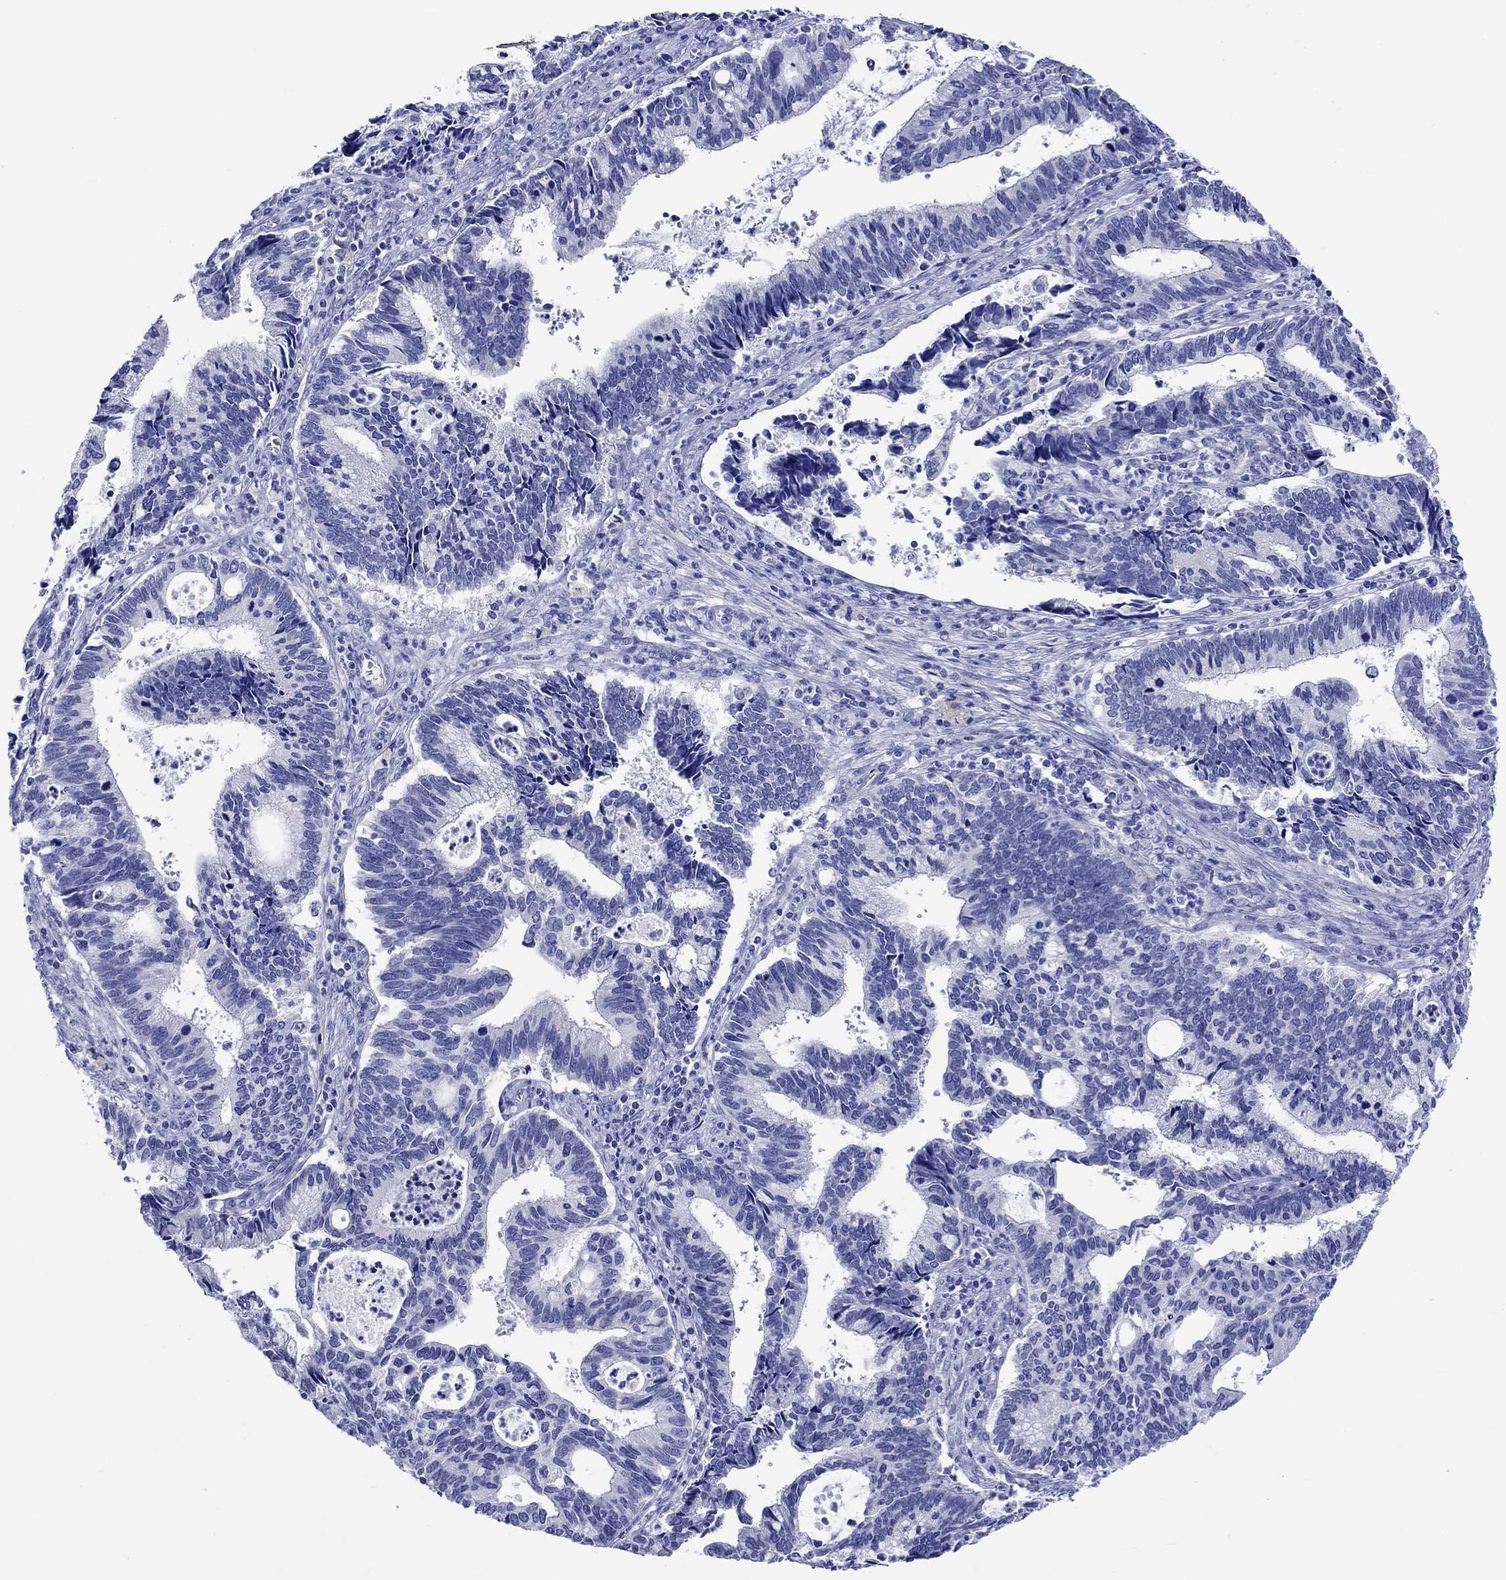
{"staining": {"intensity": "negative", "quantity": "none", "location": "none"}, "tissue": "cervical cancer", "cell_type": "Tumor cells", "image_type": "cancer", "snomed": [{"axis": "morphology", "description": "Adenocarcinoma, NOS"}, {"axis": "topography", "description": "Cervix"}], "caption": "The histopathology image reveals no staining of tumor cells in cervical cancer.", "gene": "HARBI1", "patient": {"sex": "female", "age": 42}}